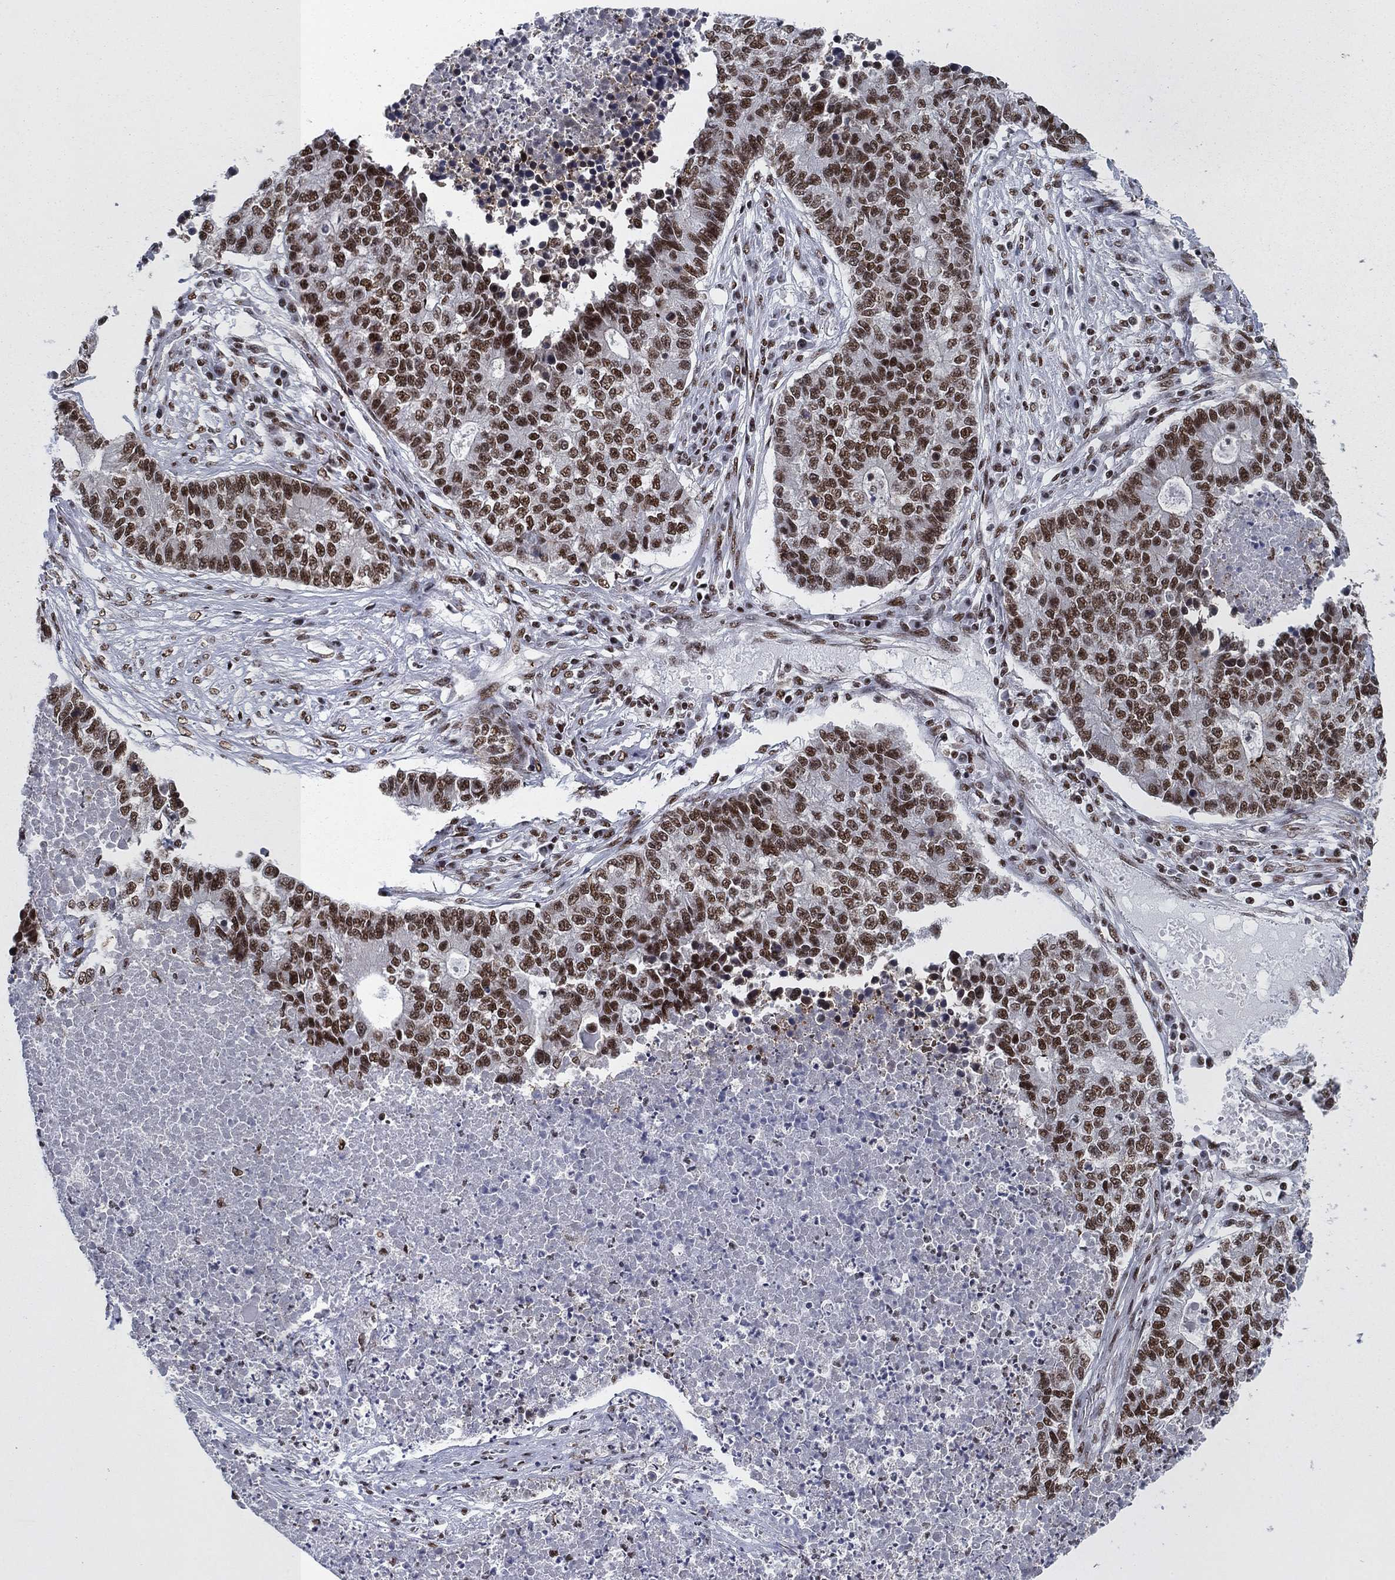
{"staining": {"intensity": "strong", "quantity": ">75%", "location": "nuclear"}, "tissue": "lung cancer", "cell_type": "Tumor cells", "image_type": "cancer", "snomed": [{"axis": "morphology", "description": "Adenocarcinoma, NOS"}, {"axis": "topography", "description": "Lung"}], "caption": "Tumor cells exhibit high levels of strong nuclear staining in about >75% of cells in lung cancer.", "gene": "RPRD1B", "patient": {"sex": "male", "age": 57}}